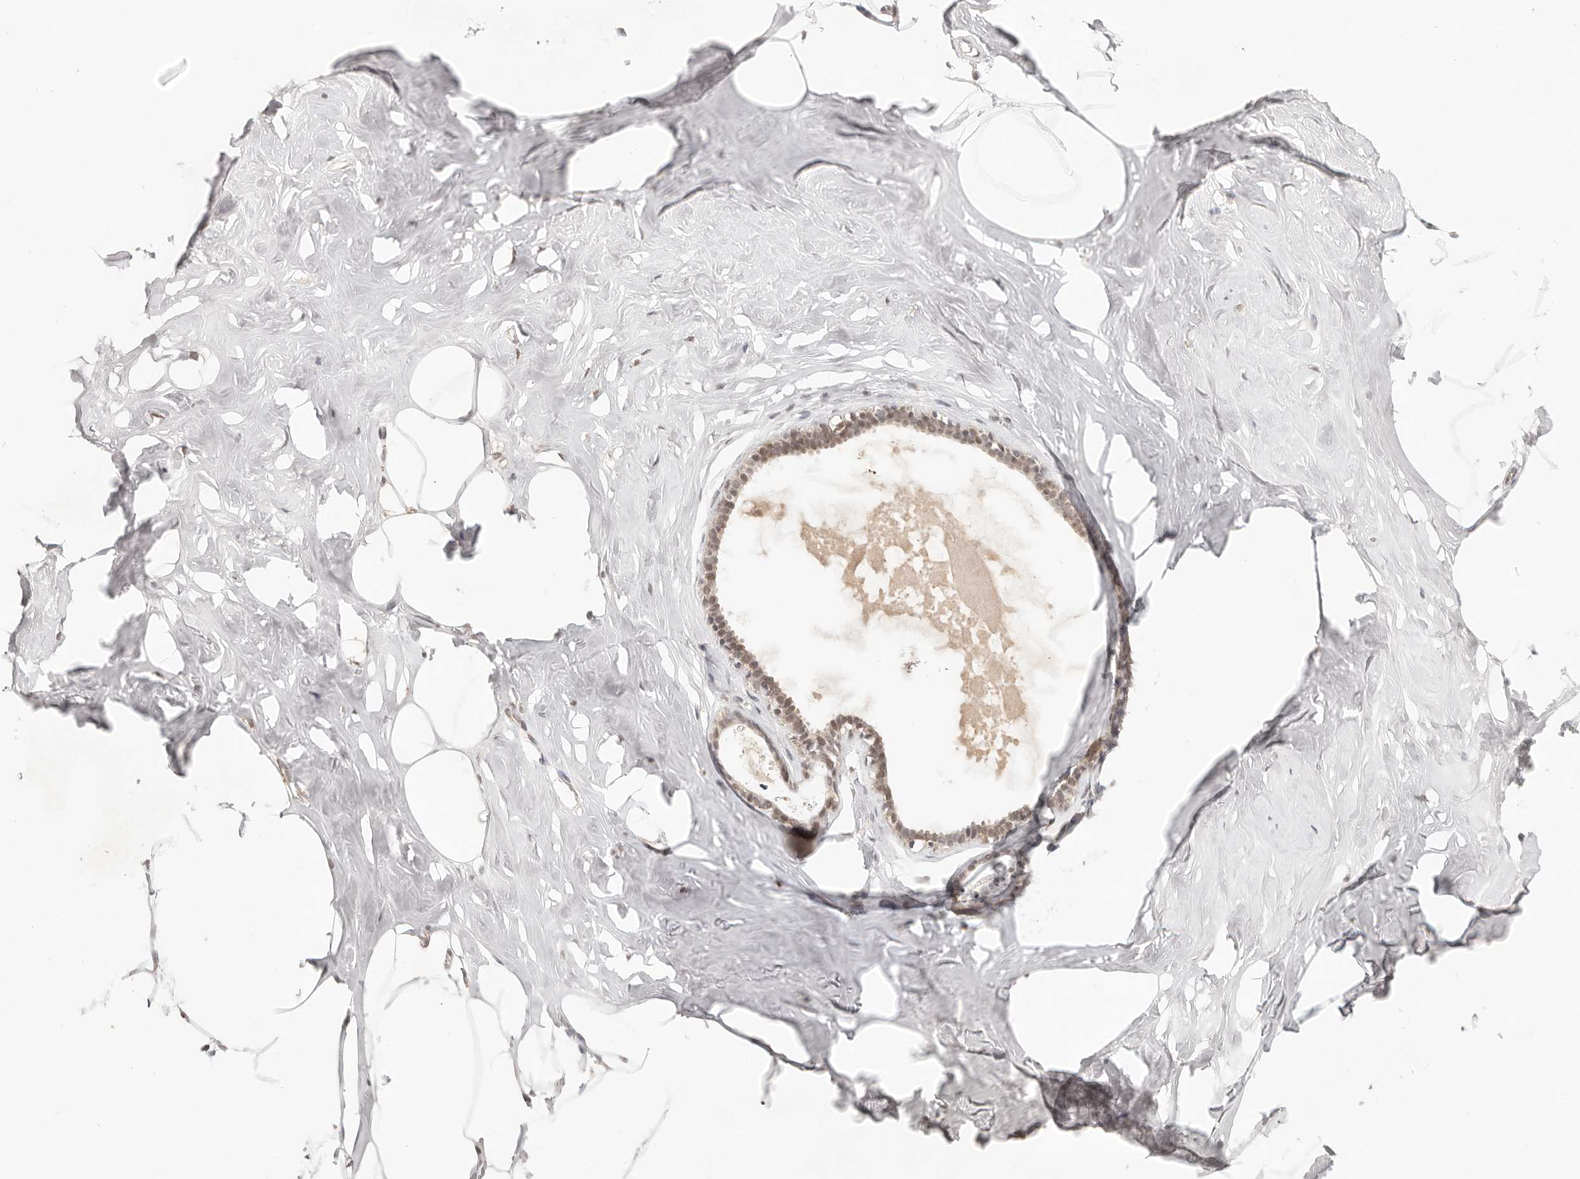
{"staining": {"intensity": "weak", "quantity": "25%-75%", "location": "nuclear"}, "tissue": "adipose tissue", "cell_type": "Adipocytes", "image_type": "normal", "snomed": [{"axis": "morphology", "description": "Normal tissue, NOS"}, {"axis": "morphology", "description": "Fibrosis, NOS"}, {"axis": "topography", "description": "Breast"}, {"axis": "topography", "description": "Adipose tissue"}], "caption": "Benign adipose tissue displays weak nuclear staining in about 25%-75% of adipocytes, visualized by immunohistochemistry.", "gene": "RFC3", "patient": {"sex": "female", "age": 39}}